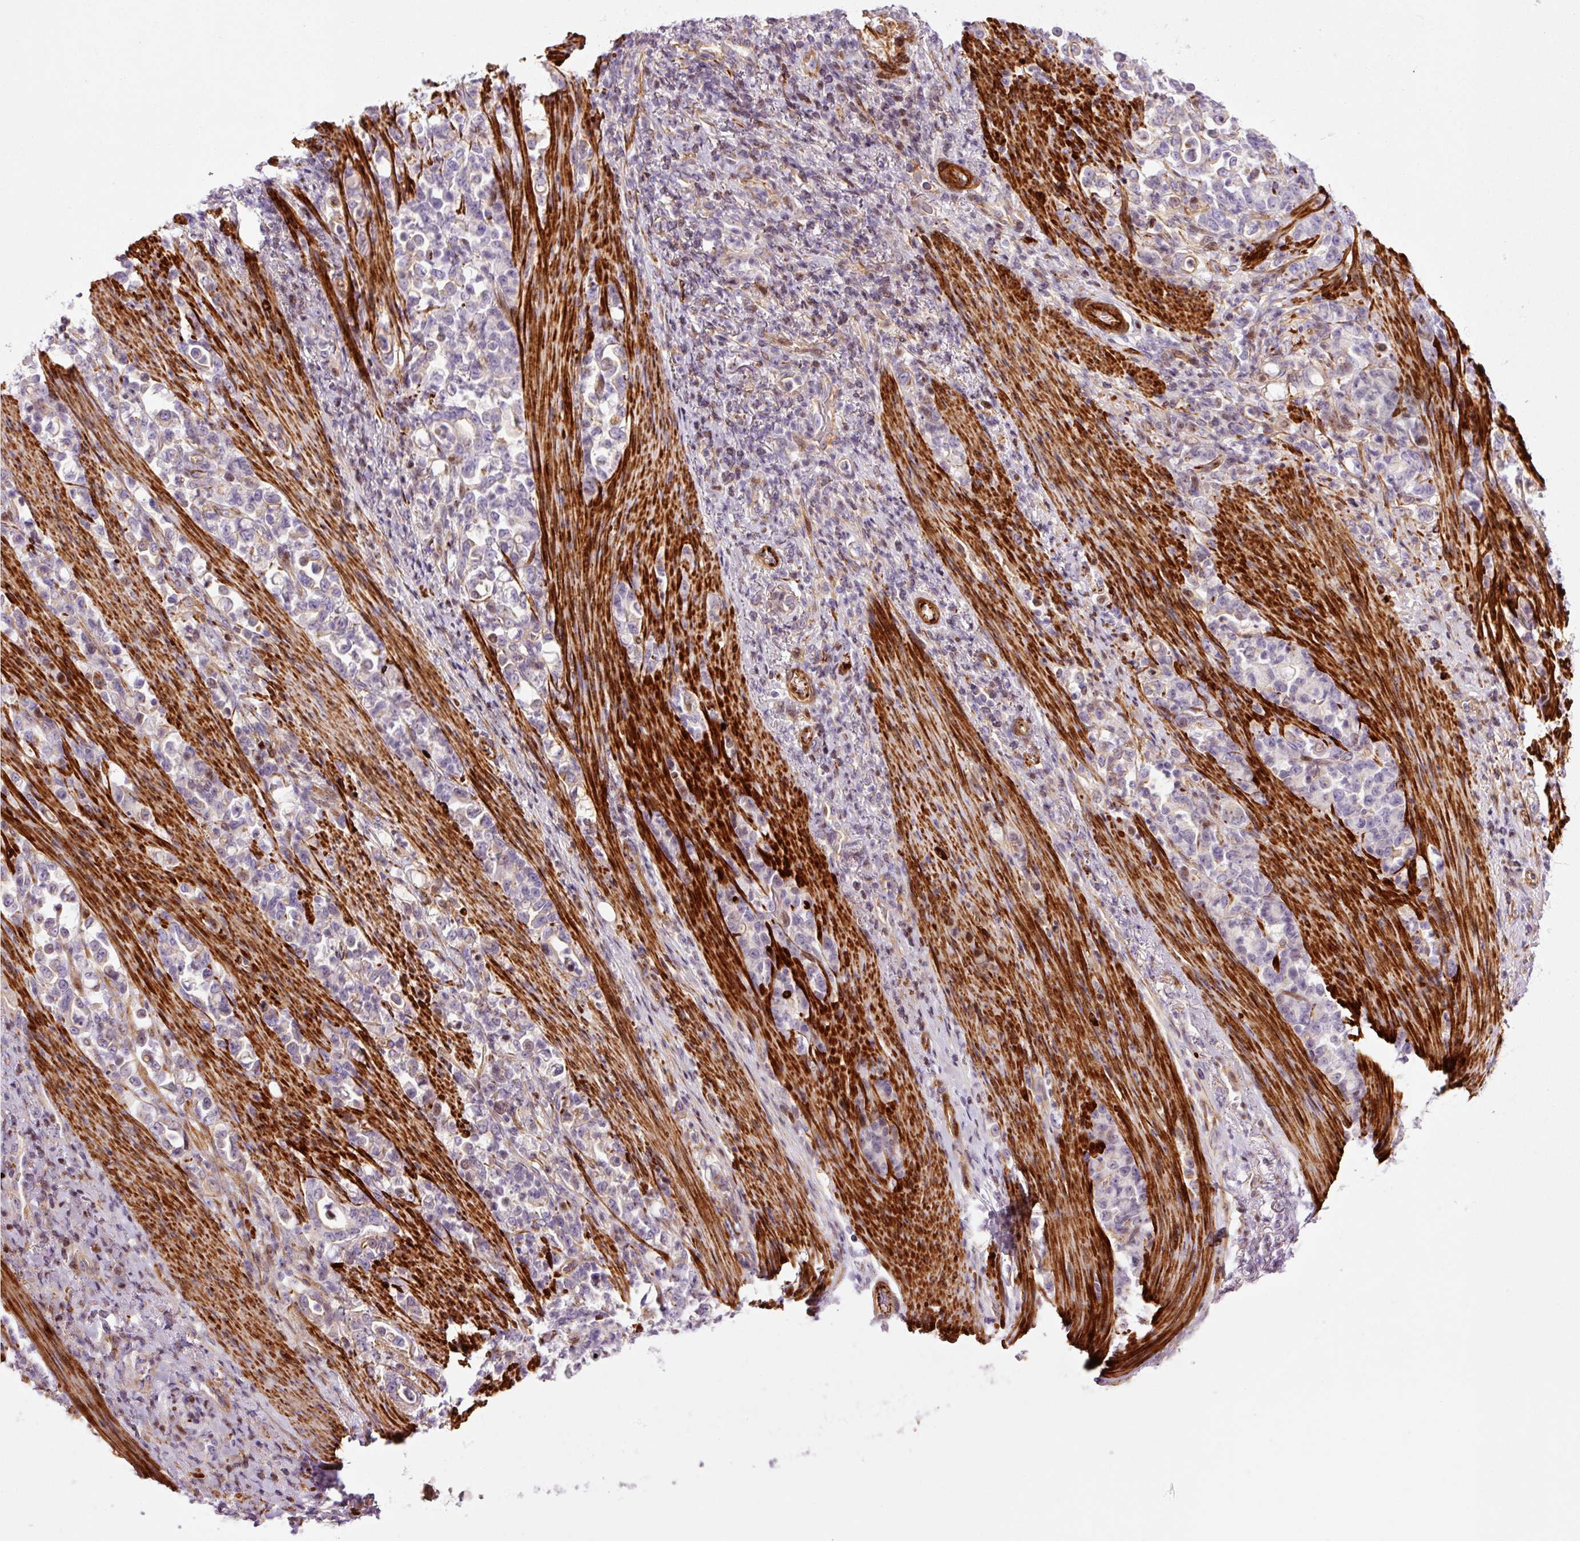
{"staining": {"intensity": "negative", "quantity": "none", "location": "none"}, "tissue": "stomach cancer", "cell_type": "Tumor cells", "image_type": "cancer", "snomed": [{"axis": "morphology", "description": "Normal tissue, NOS"}, {"axis": "morphology", "description": "Adenocarcinoma, NOS"}, {"axis": "topography", "description": "Stomach"}], "caption": "Immunohistochemical staining of human stomach cancer (adenocarcinoma) reveals no significant staining in tumor cells. The staining is performed using DAB (3,3'-diaminobenzidine) brown chromogen with nuclei counter-stained in using hematoxylin.", "gene": "ANKRD20A1", "patient": {"sex": "female", "age": 79}}